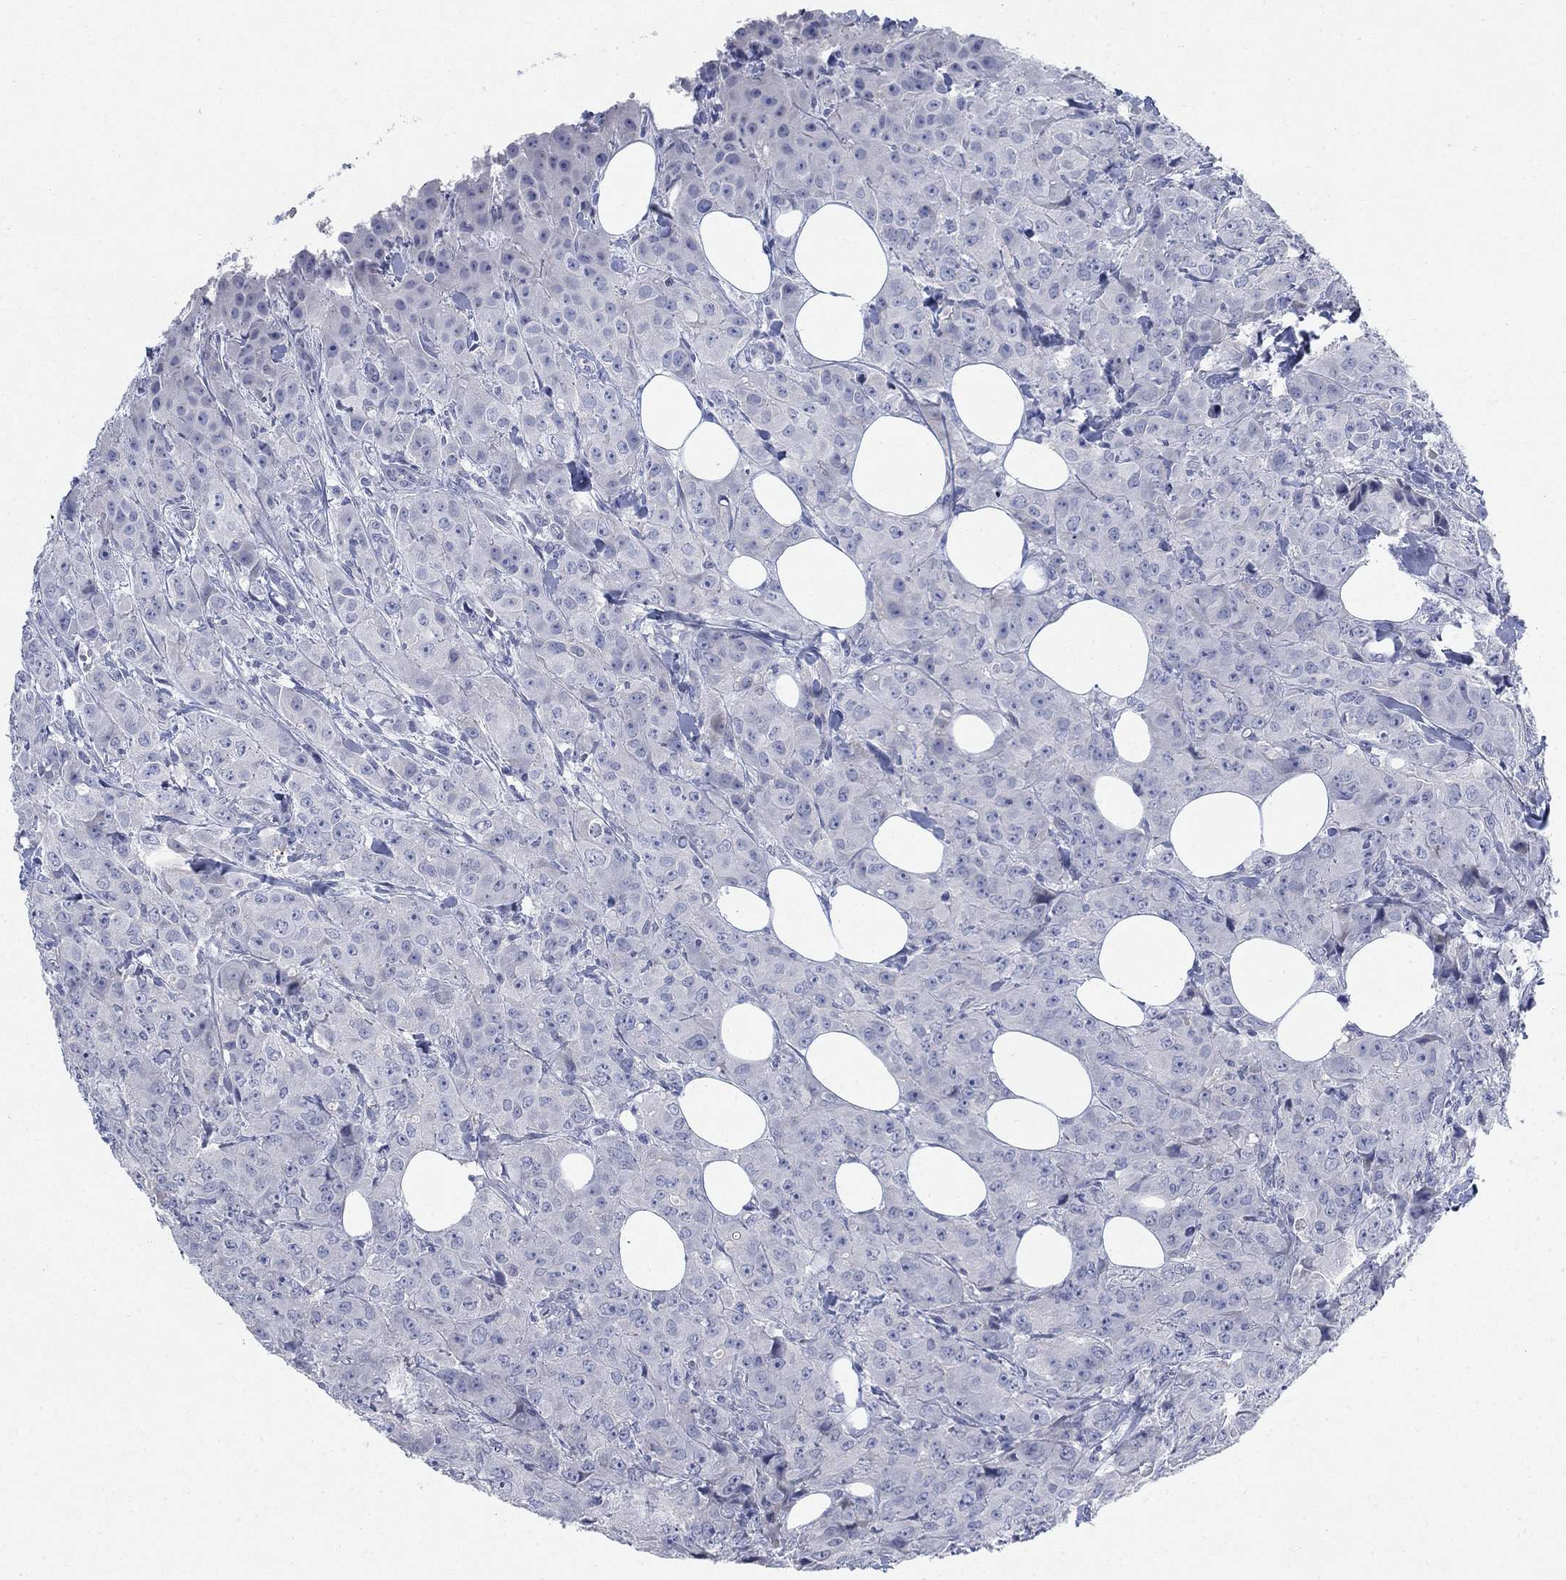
{"staining": {"intensity": "negative", "quantity": "none", "location": "none"}, "tissue": "breast cancer", "cell_type": "Tumor cells", "image_type": "cancer", "snomed": [{"axis": "morphology", "description": "Duct carcinoma"}, {"axis": "topography", "description": "Breast"}], "caption": "Immunohistochemistry of breast cancer reveals no positivity in tumor cells.", "gene": "DNER", "patient": {"sex": "female", "age": 43}}